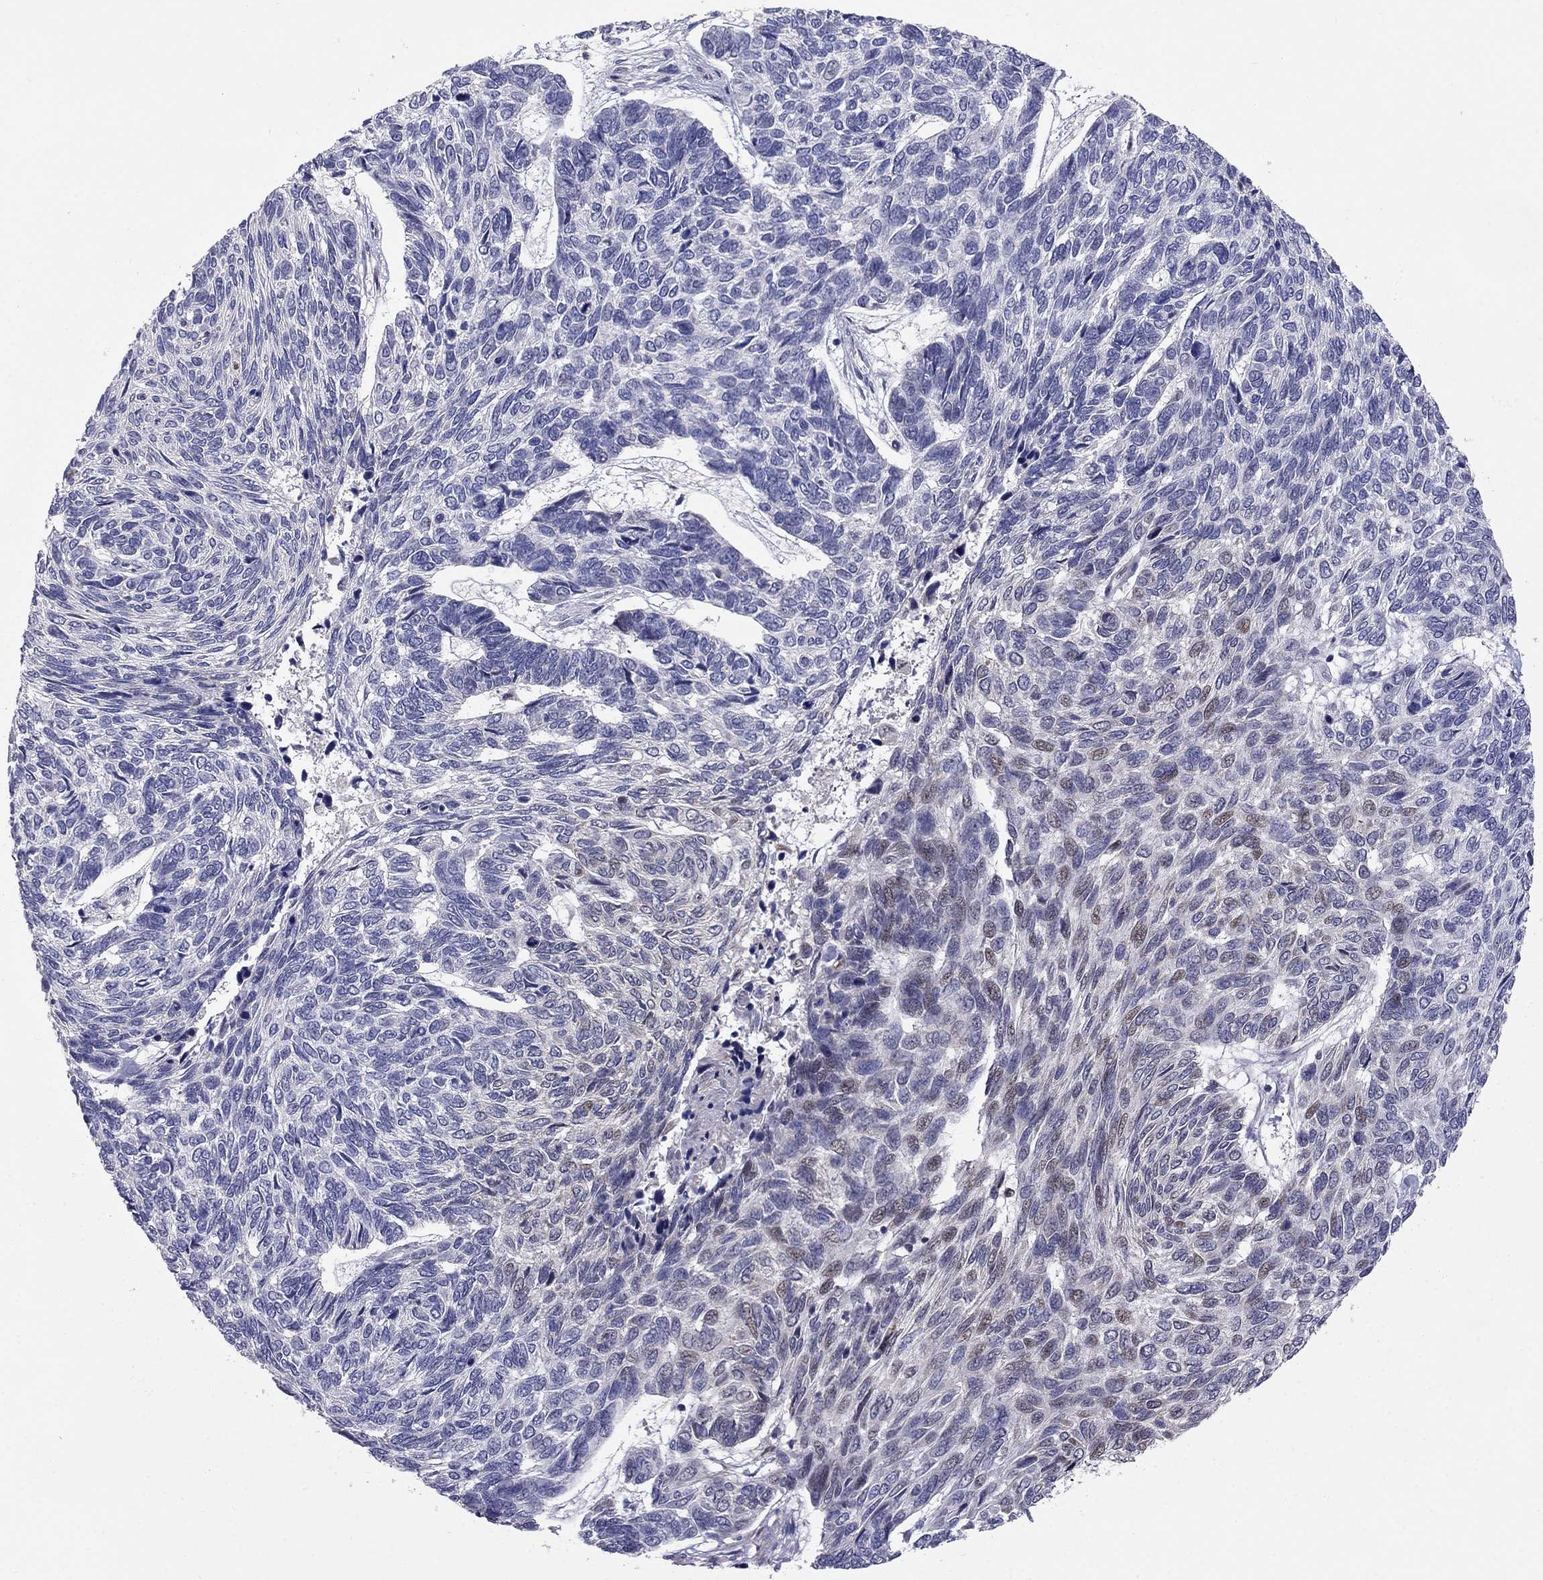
{"staining": {"intensity": "weak", "quantity": "<25%", "location": "nuclear"}, "tissue": "skin cancer", "cell_type": "Tumor cells", "image_type": "cancer", "snomed": [{"axis": "morphology", "description": "Basal cell carcinoma"}, {"axis": "topography", "description": "Skin"}], "caption": "IHC of human skin cancer (basal cell carcinoma) demonstrates no positivity in tumor cells. (DAB (3,3'-diaminobenzidine) IHC visualized using brightfield microscopy, high magnification).", "gene": "LRRC39", "patient": {"sex": "female", "age": 65}}